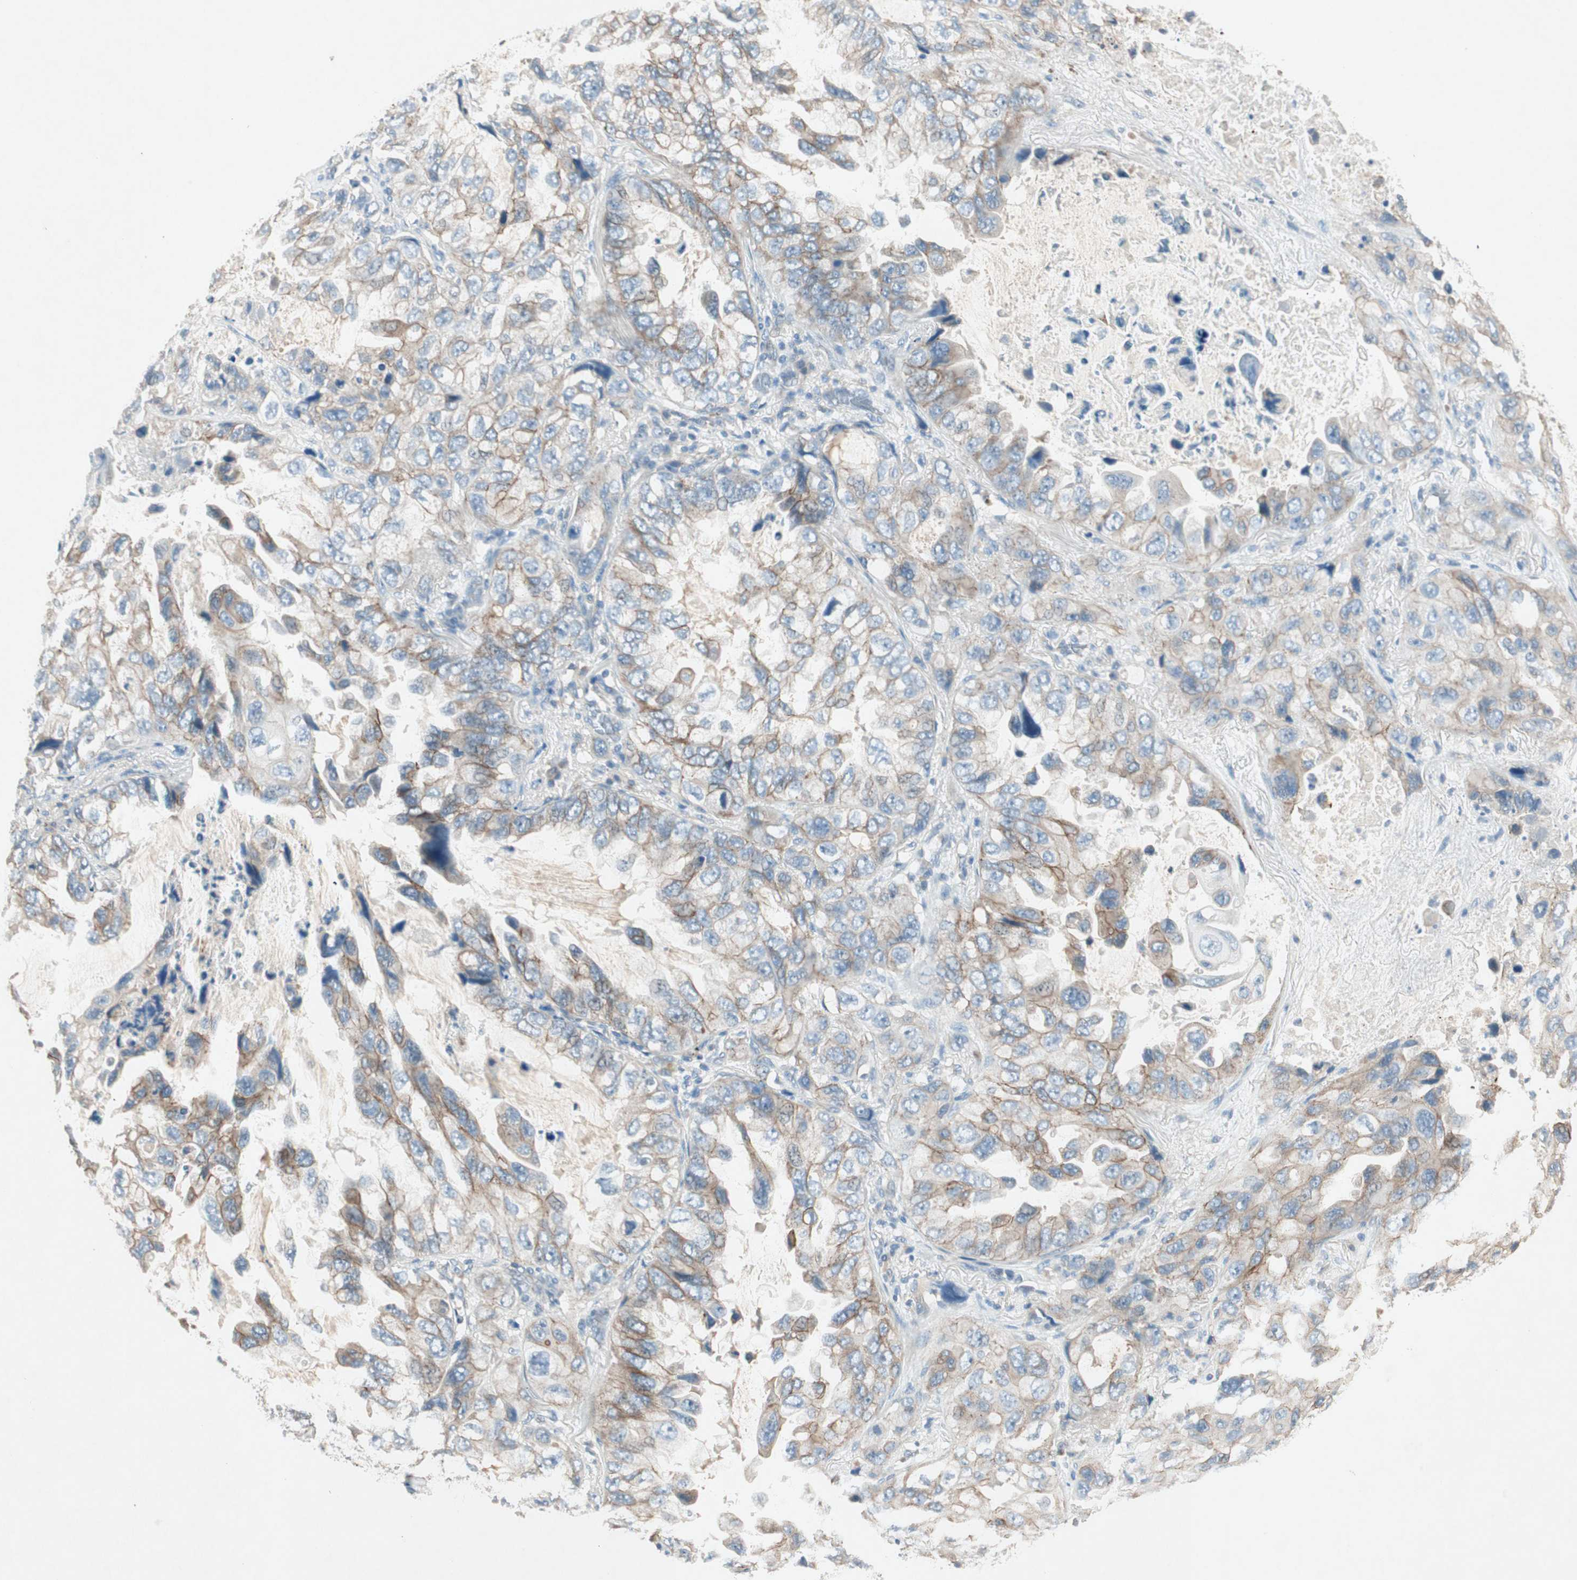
{"staining": {"intensity": "moderate", "quantity": "25%-75%", "location": "cytoplasmic/membranous"}, "tissue": "lung cancer", "cell_type": "Tumor cells", "image_type": "cancer", "snomed": [{"axis": "morphology", "description": "Squamous cell carcinoma, NOS"}, {"axis": "topography", "description": "Lung"}], "caption": "Immunohistochemical staining of human squamous cell carcinoma (lung) displays moderate cytoplasmic/membranous protein staining in about 25%-75% of tumor cells.", "gene": "NKAIN1", "patient": {"sex": "female", "age": 73}}